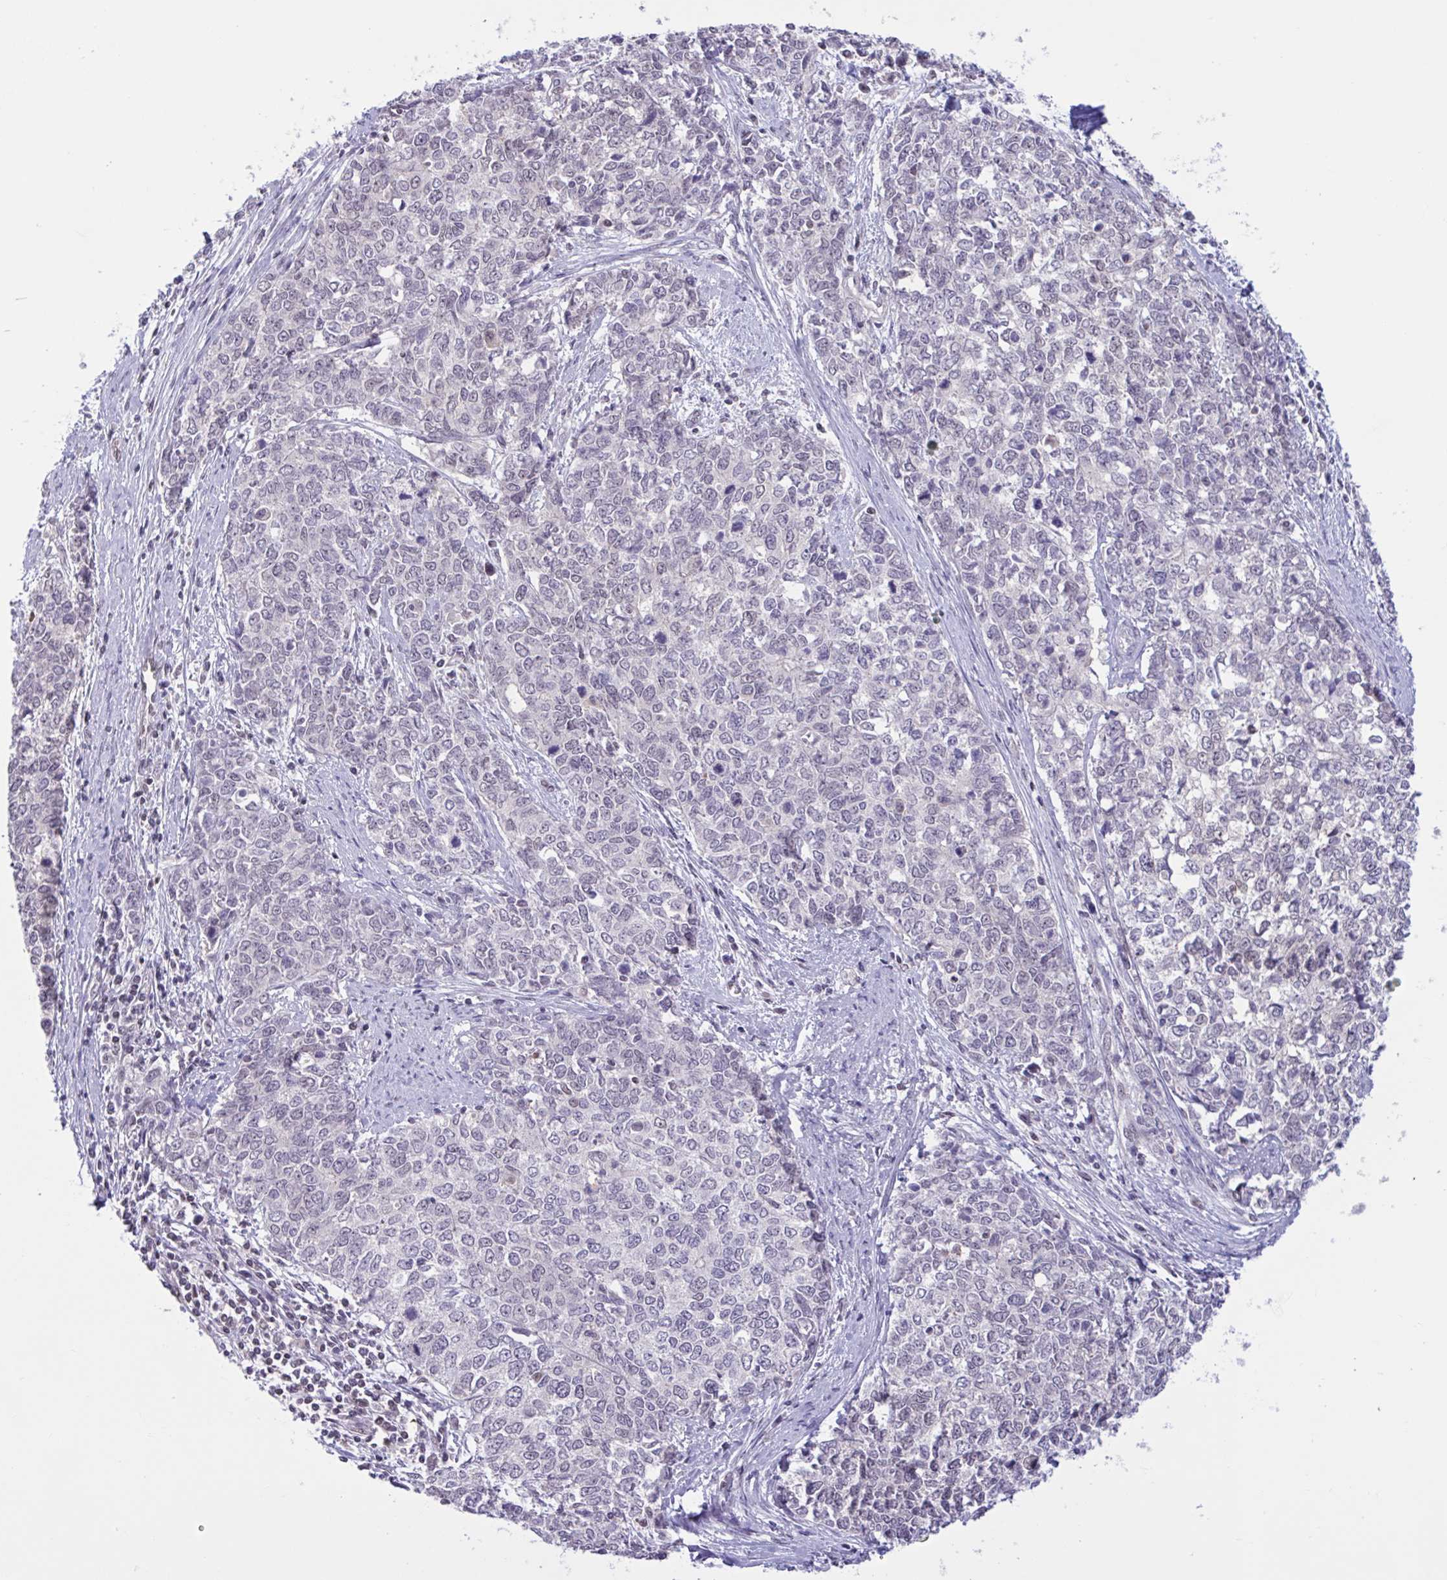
{"staining": {"intensity": "negative", "quantity": "none", "location": "none"}, "tissue": "cervical cancer", "cell_type": "Tumor cells", "image_type": "cancer", "snomed": [{"axis": "morphology", "description": "Adenocarcinoma, NOS"}, {"axis": "topography", "description": "Cervix"}], "caption": "A histopathology image of adenocarcinoma (cervical) stained for a protein displays no brown staining in tumor cells. (Brightfield microscopy of DAB immunohistochemistry (IHC) at high magnification).", "gene": "RBL1", "patient": {"sex": "female", "age": 63}}